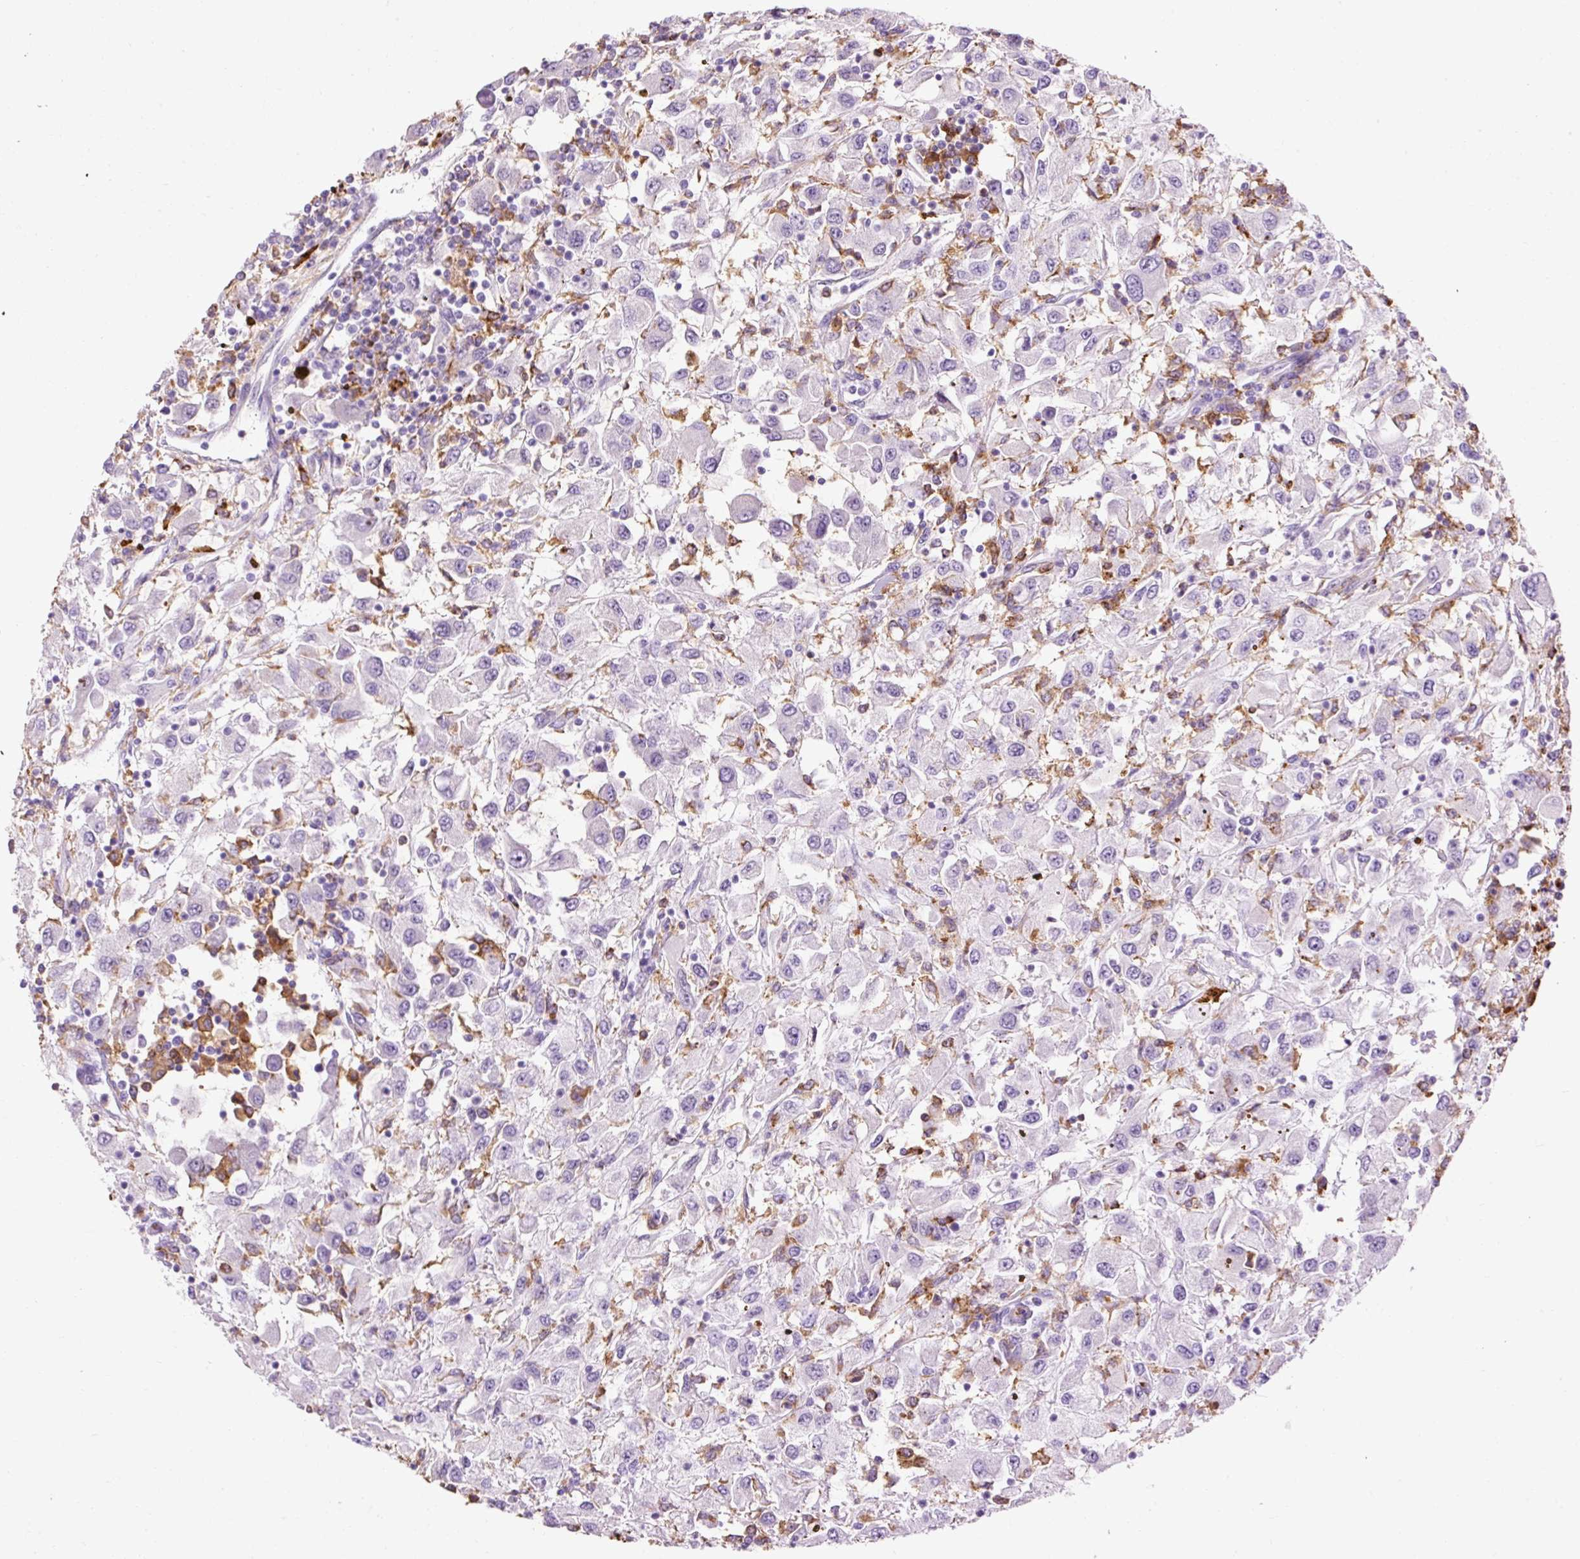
{"staining": {"intensity": "negative", "quantity": "none", "location": "none"}, "tissue": "renal cancer", "cell_type": "Tumor cells", "image_type": "cancer", "snomed": [{"axis": "morphology", "description": "Adenocarcinoma, NOS"}, {"axis": "topography", "description": "Kidney"}], "caption": "Tumor cells are negative for protein expression in human adenocarcinoma (renal).", "gene": "LY86", "patient": {"sex": "female", "age": 67}}